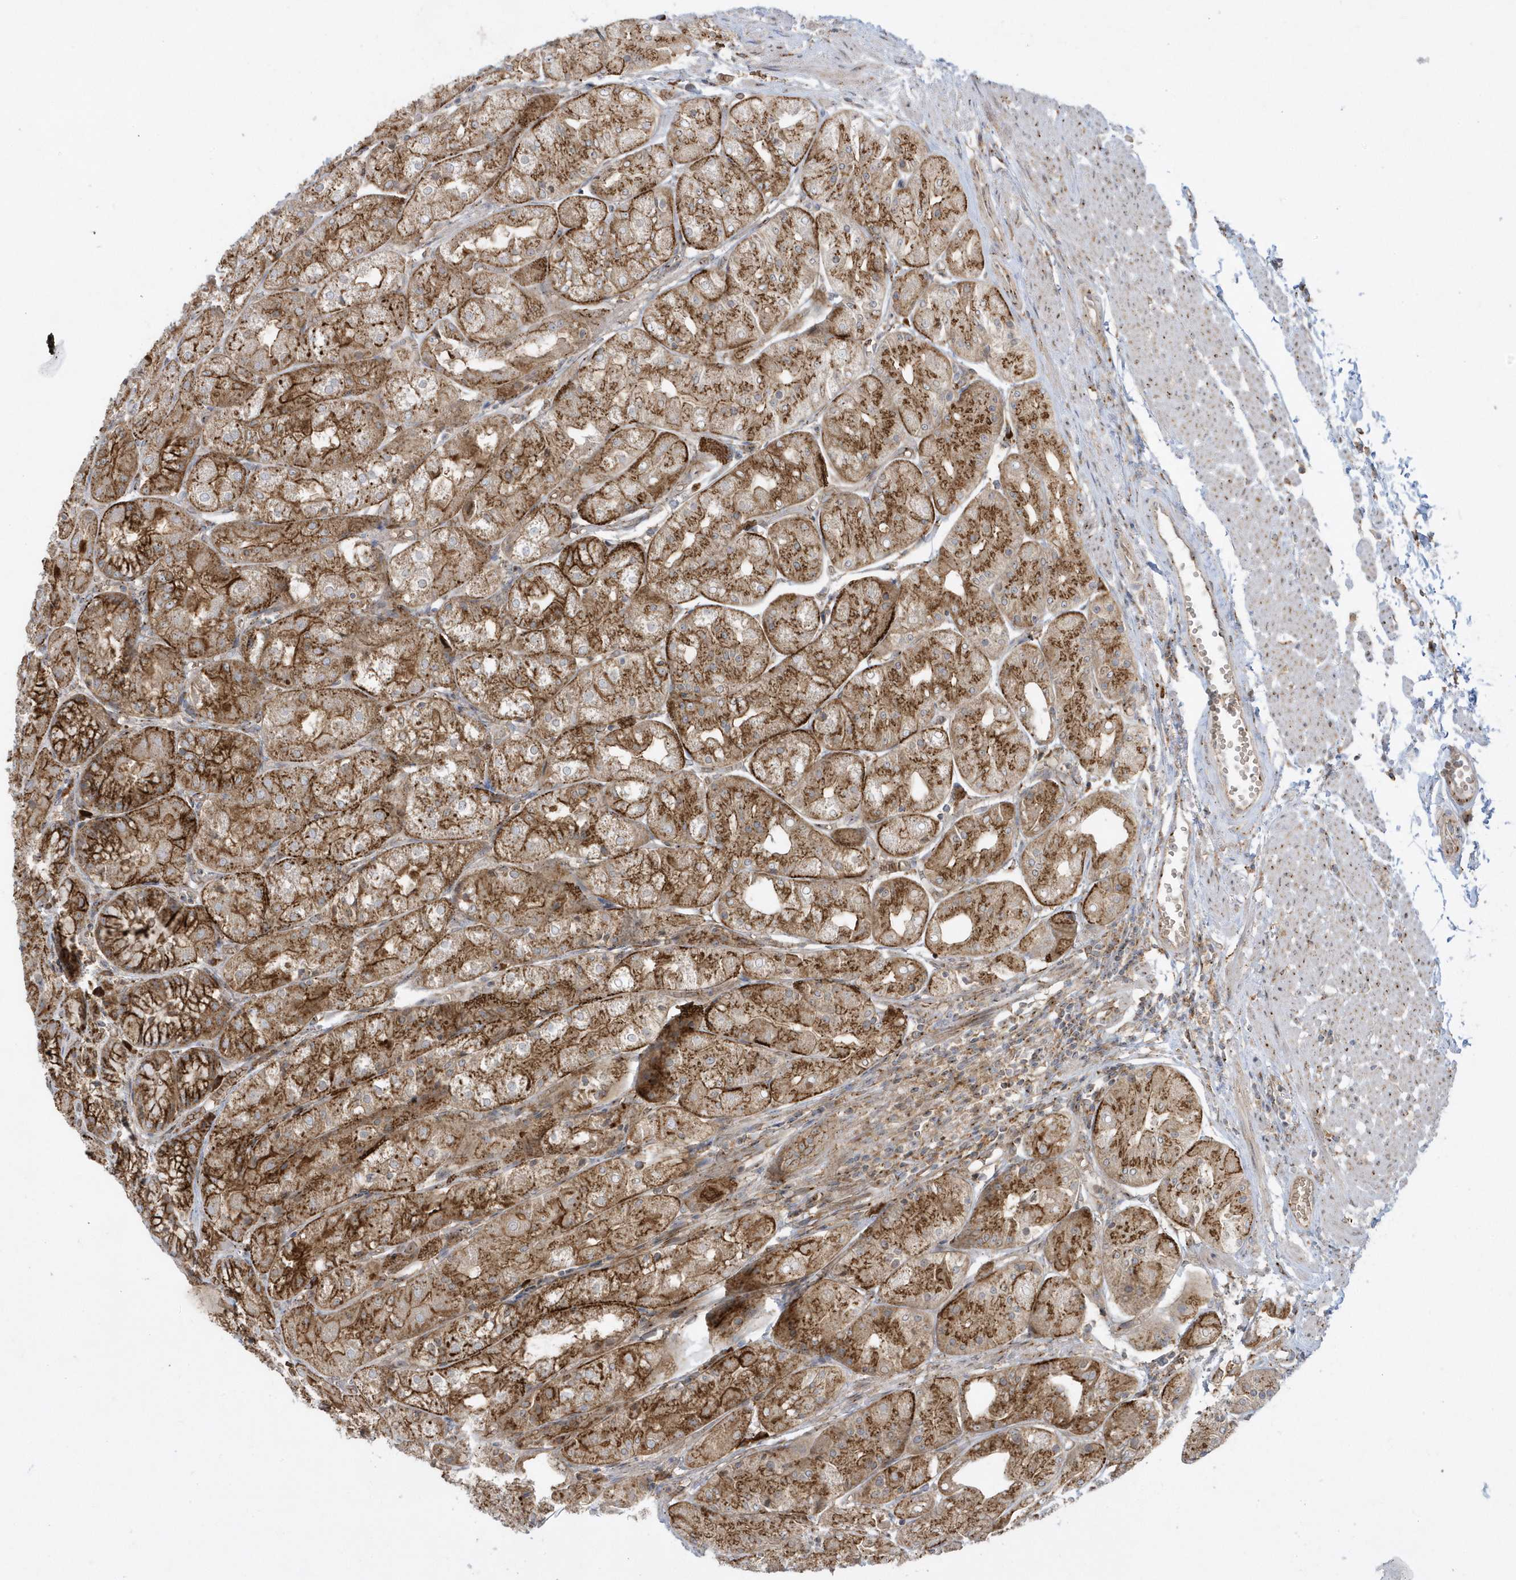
{"staining": {"intensity": "strong", "quantity": ">75%", "location": "cytoplasmic/membranous"}, "tissue": "stomach", "cell_type": "Glandular cells", "image_type": "normal", "snomed": [{"axis": "morphology", "description": "Normal tissue, NOS"}, {"axis": "topography", "description": "Stomach, upper"}], "caption": "The micrograph shows staining of benign stomach, revealing strong cytoplasmic/membranous protein expression (brown color) within glandular cells. (DAB (3,3'-diaminobenzidine) = brown stain, brightfield microscopy at high magnification).", "gene": "RPP40", "patient": {"sex": "male", "age": 72}}